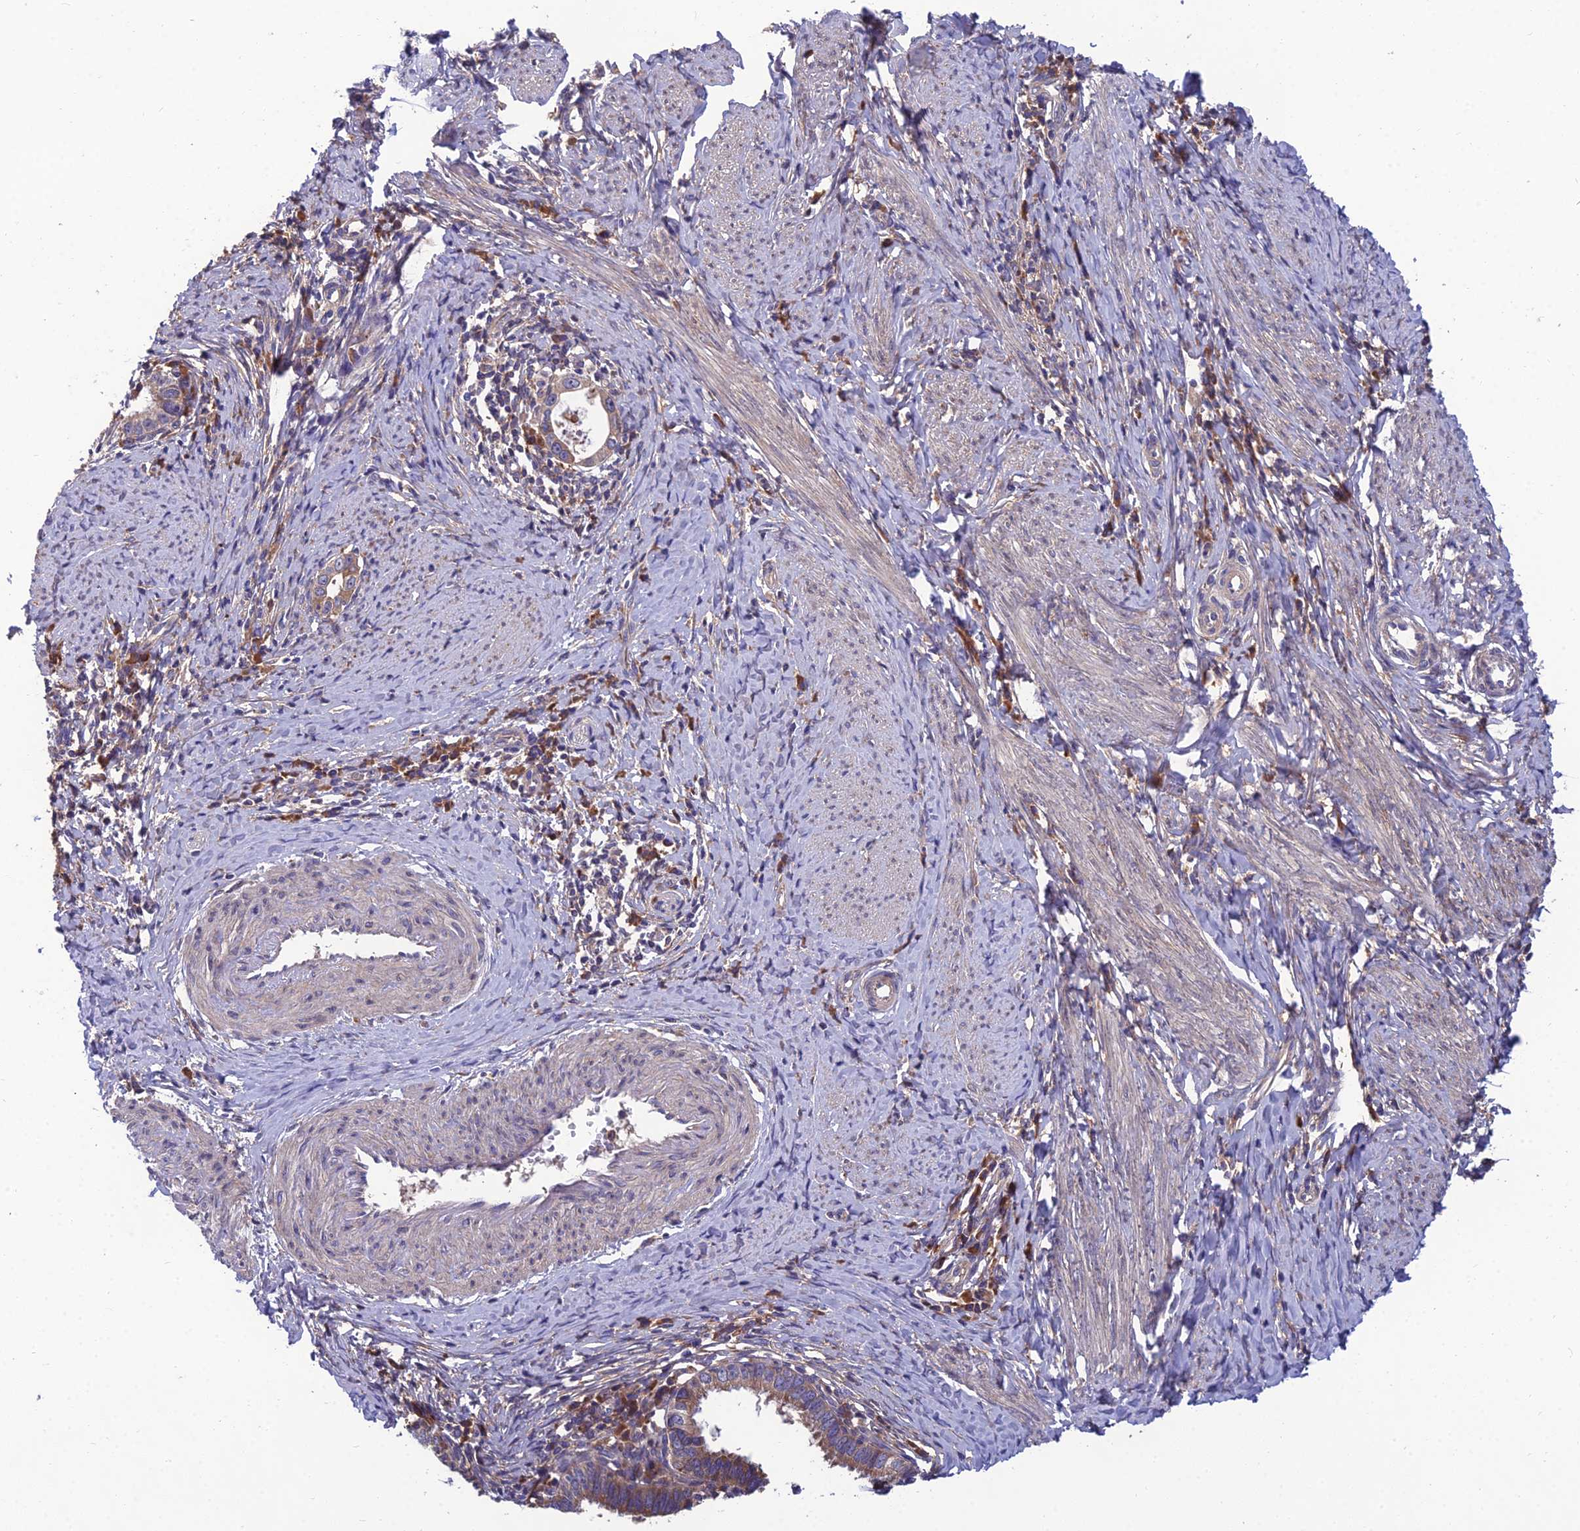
{"staining": {"intensity": "weak", "quantity": "25%-75%", "location": "cytoplasmic/membranous"}, "tissue": "cervical cancer", "cell_type": "Tumor cells", "image_type": "cancer", "snomed": [{"axis": "morphology", "description": "Adenocarcinoma, NOS"}, {"axis": "topography", "description": "Cervix"}], "caption": "Protein staining exhibits weak cytoplasmic/membranous staining in approximately 25%-75% of tumor cells in cervical adenocarcinoma. The staining was performed using DAB (3,3'-diaminobenzidine), with brown indicating positive protein expression. Nuclei are stained blue with hematoxylin.", "gene": "UMAD1", "patient": {"sex": "female", "age": 36}}